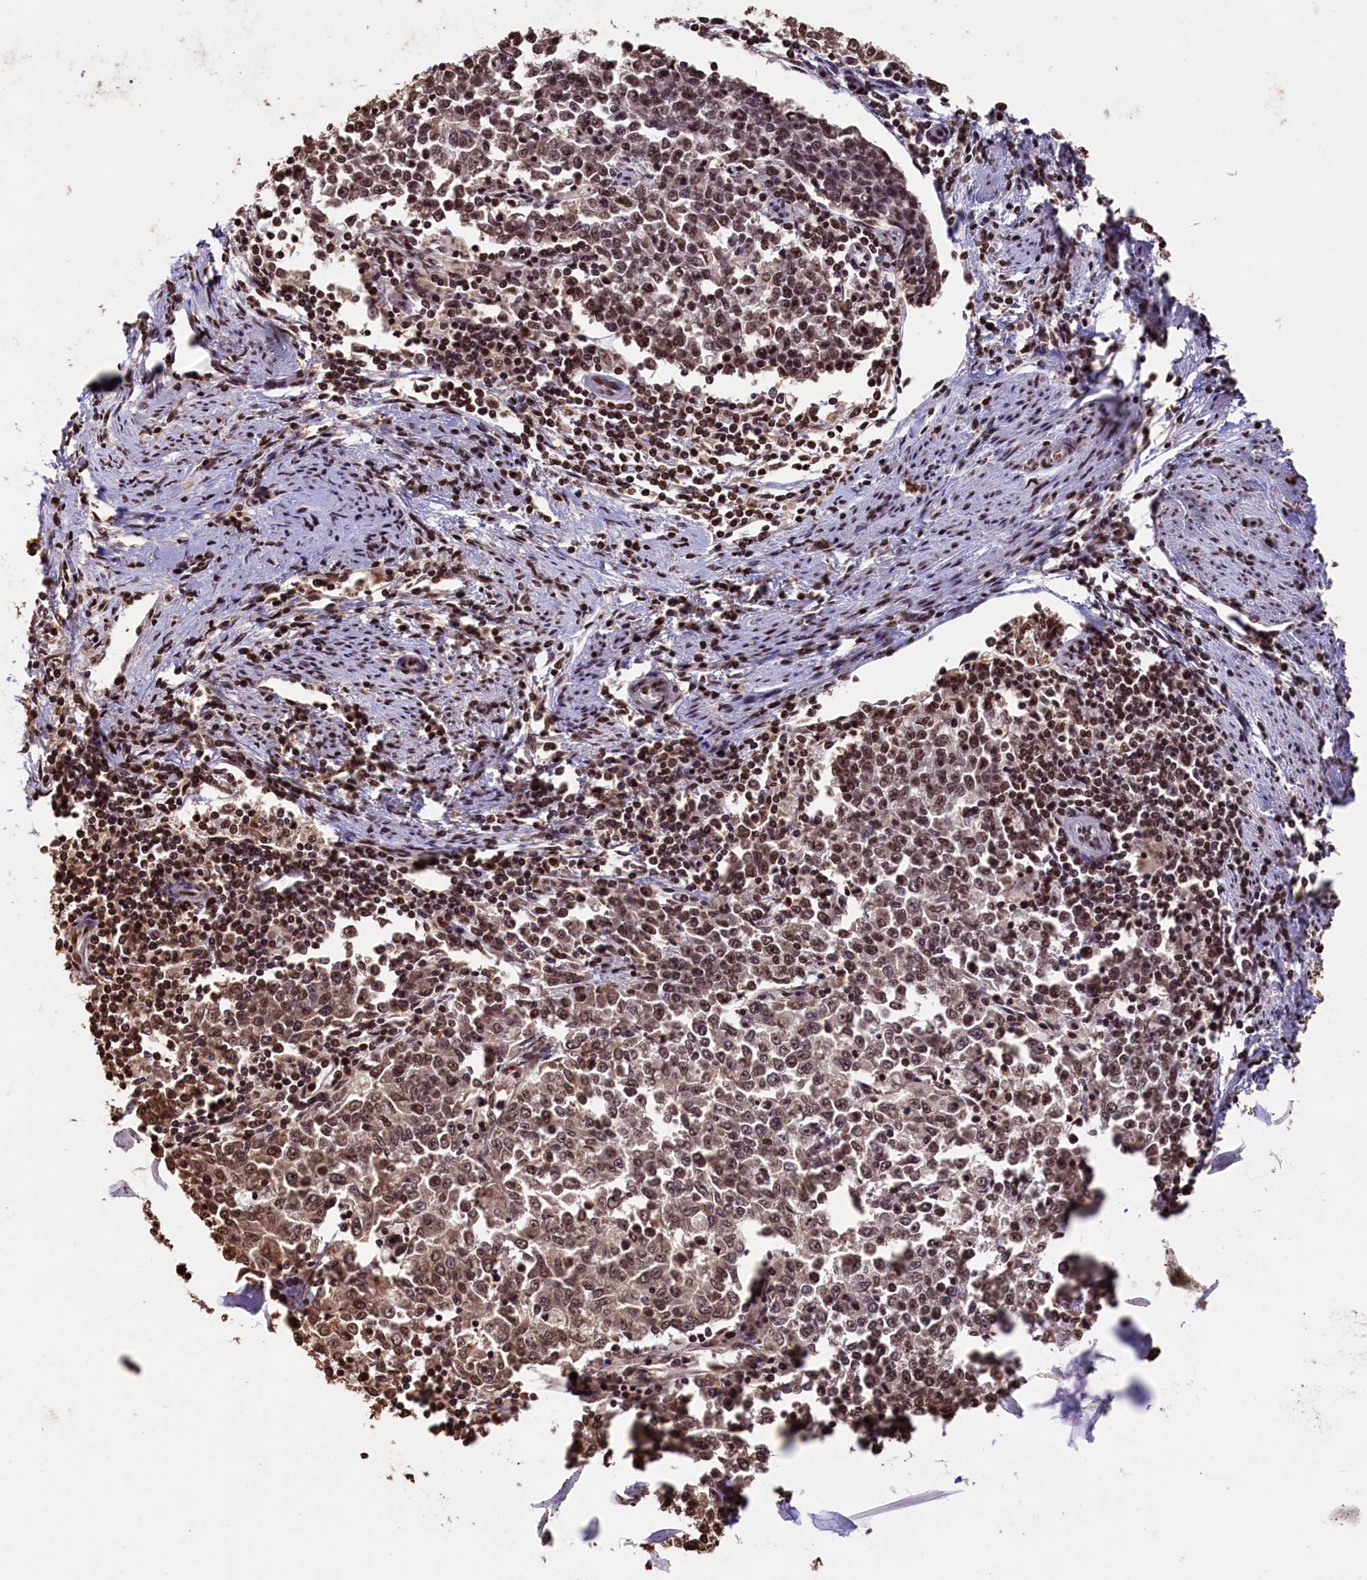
{"staining": {"intensity": "moderate", "quantity": ">75%", "location": "cytoplasmic/membranous,nuclear"}, "tissue": "endometrial cancer", "cell_type": "Tumor cells", "image_type": "cancer", "snomed": [{"axis": "morphology", "description": "Adenocarcinoma, NOS"}, {"axis": "topography", "description": "Endometrium"}], "caption": "An immunohistochemistry histopathology image of tumor tissue is shown. Protein staining in brown shows moderate cytoplasmic/membranous and nuclear positivity in endometrial cancer within tumor cells.", "gene": "SNRPD2", "patient": {"sex": "female", "age": 50}}